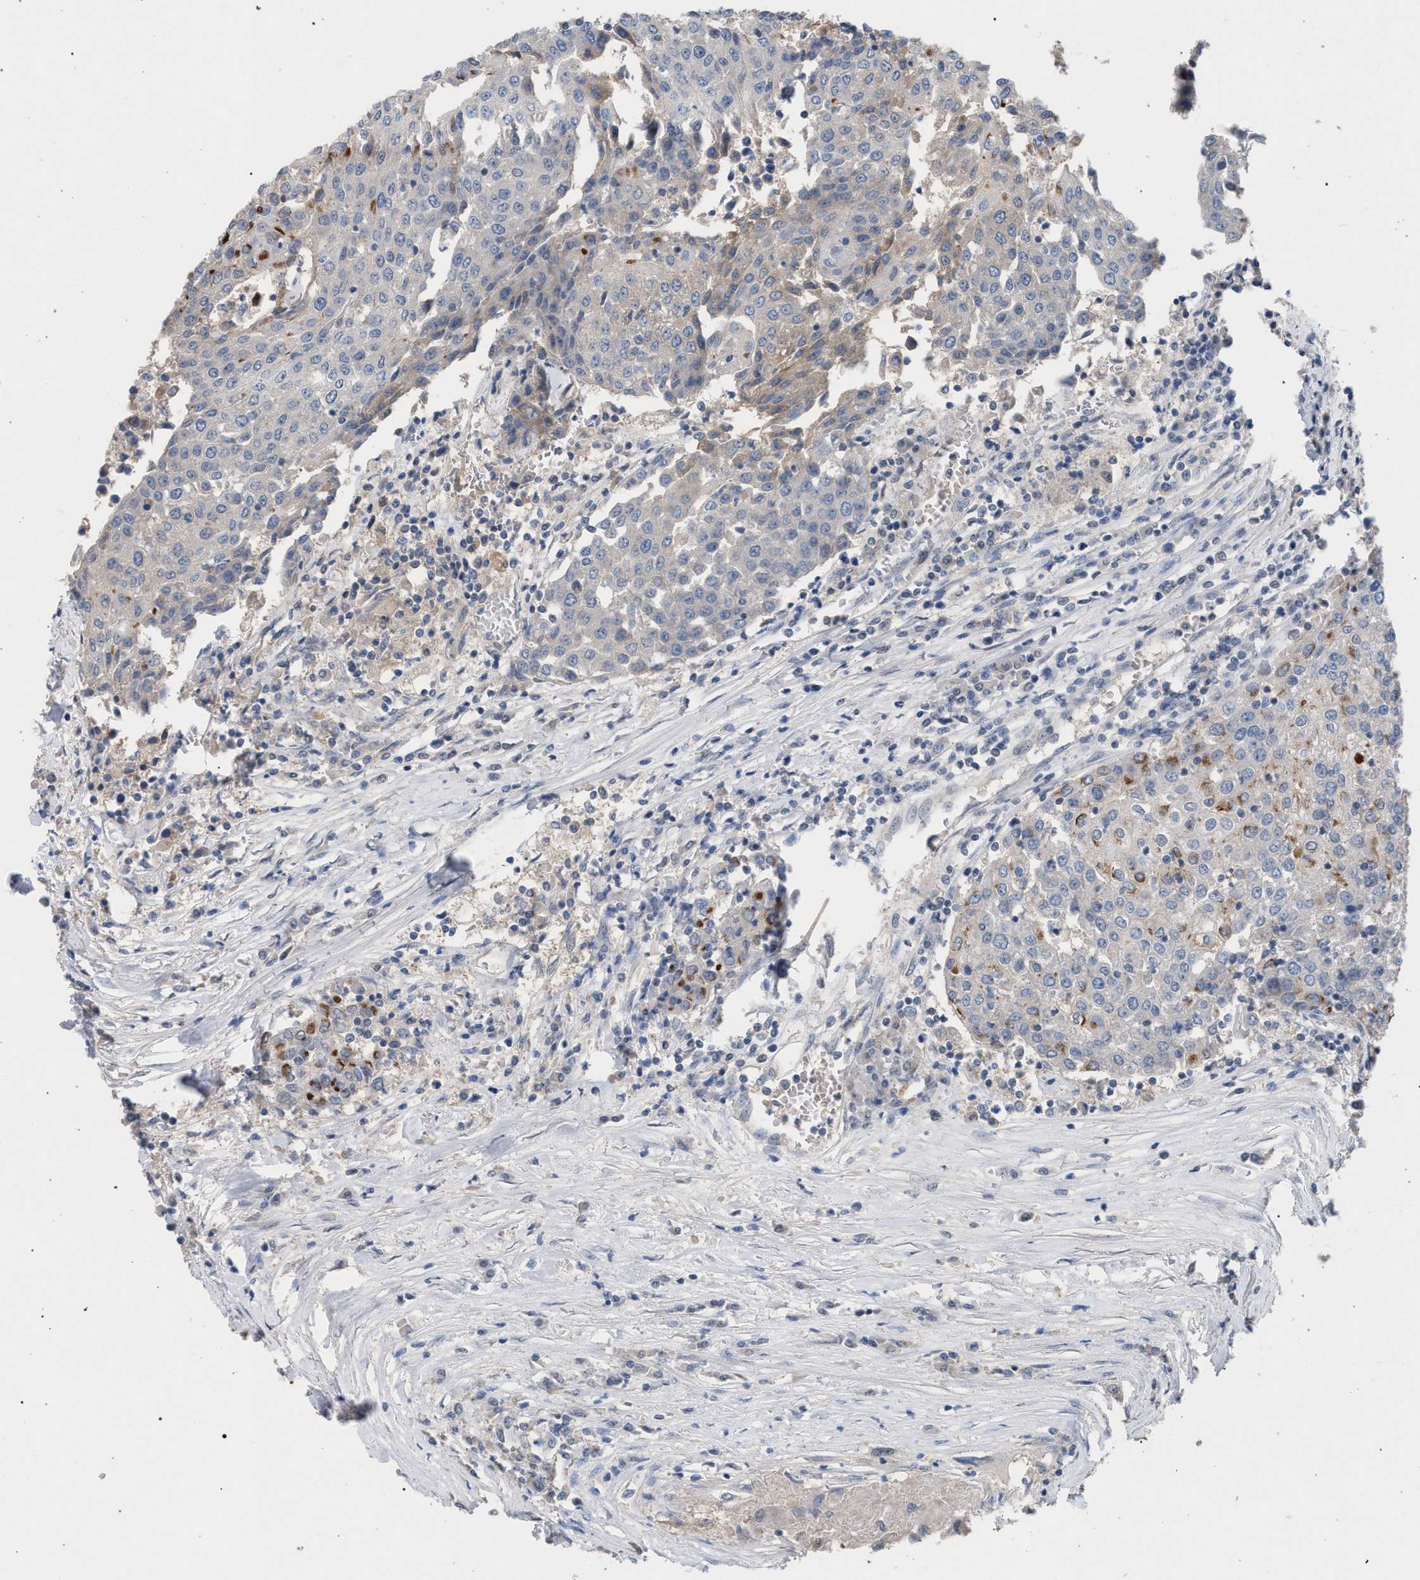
{"staining": {"intensity": "negative", "quantity": "none", "location": "none"}, "tissue": "urothelial cancer", "cell_type": "Tumor cells", "image_type": "cancer", "snomed": [{"axis": "morphology", "description": "Urothelial carcinoma, High grade"}, {"axis": "topography", "description": "Urinary bladder"}], "caption": "Tumor cells show no significant protein positivity in high-grade urothelial carcinoma.", "gene": "TECPR1", "patient": {"sex": "female", "age": 85}}